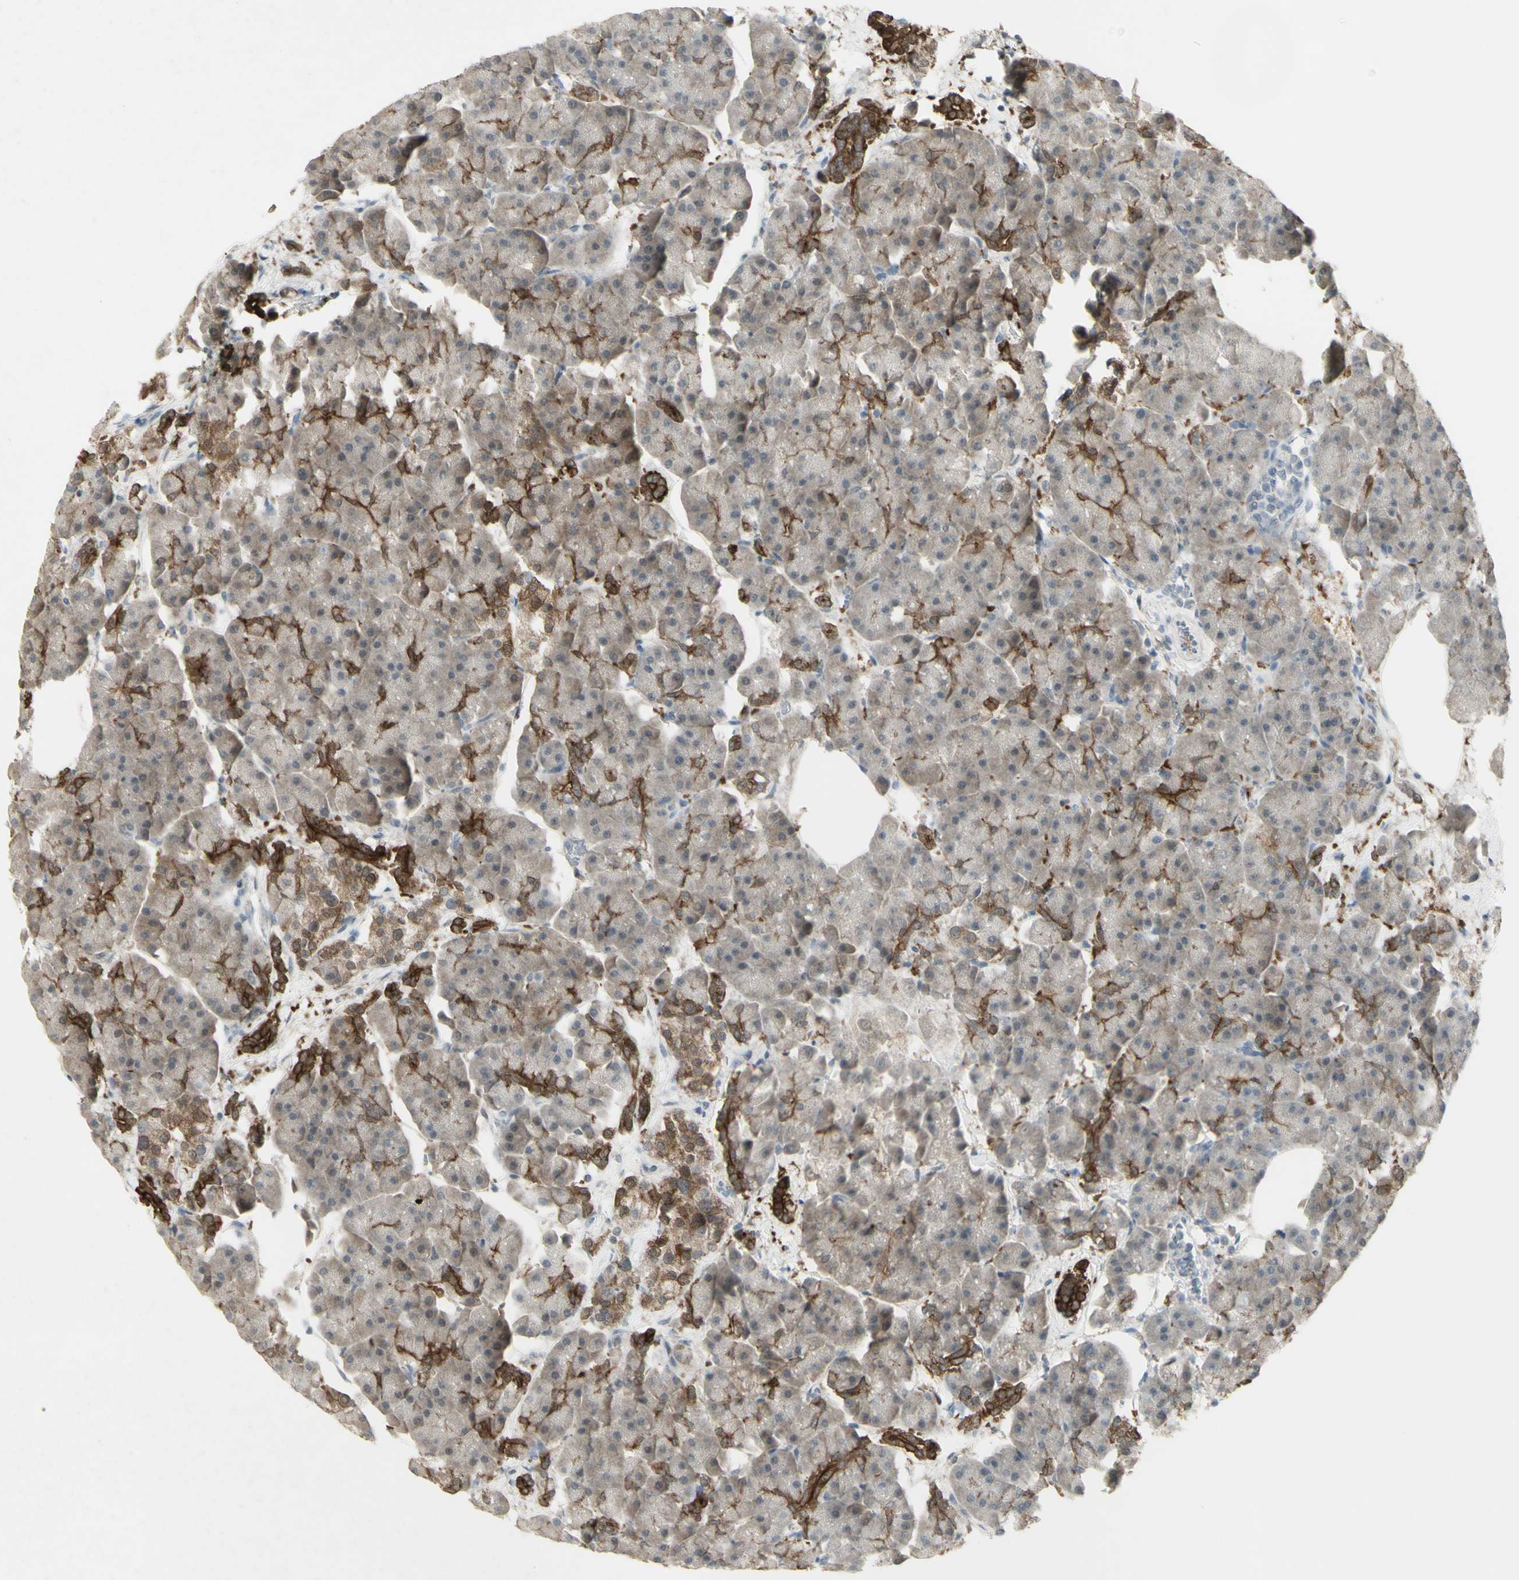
{"staining": {"intensity": "strong", "quantity": "25%-75%", "location": "cytoplasmic/membranous"}, "tissue": "pancreas", "cell_type": "Exocrine glandular cells", "image_type": "normal", "snomed": [{"axis": "morphology", "description": "Normal tissue, NOS"}, {"axis": "topography", "description": "Pancreas"}], "caption": "Immunohistochemical staining of benign human pancreas exhibits strong cytoplasmic/membranous protein expression in about 25%-75% of exocrine glandular cells. The staining was performed using DAB (3,3'-diaminobenzidine) to visualize the protein expression in brown, while the nuclei were stained in blue with hematoxylin (Magnification: 20x).", "gene": "C1orf116", "patient": {"sex": "female", "age": 70}}